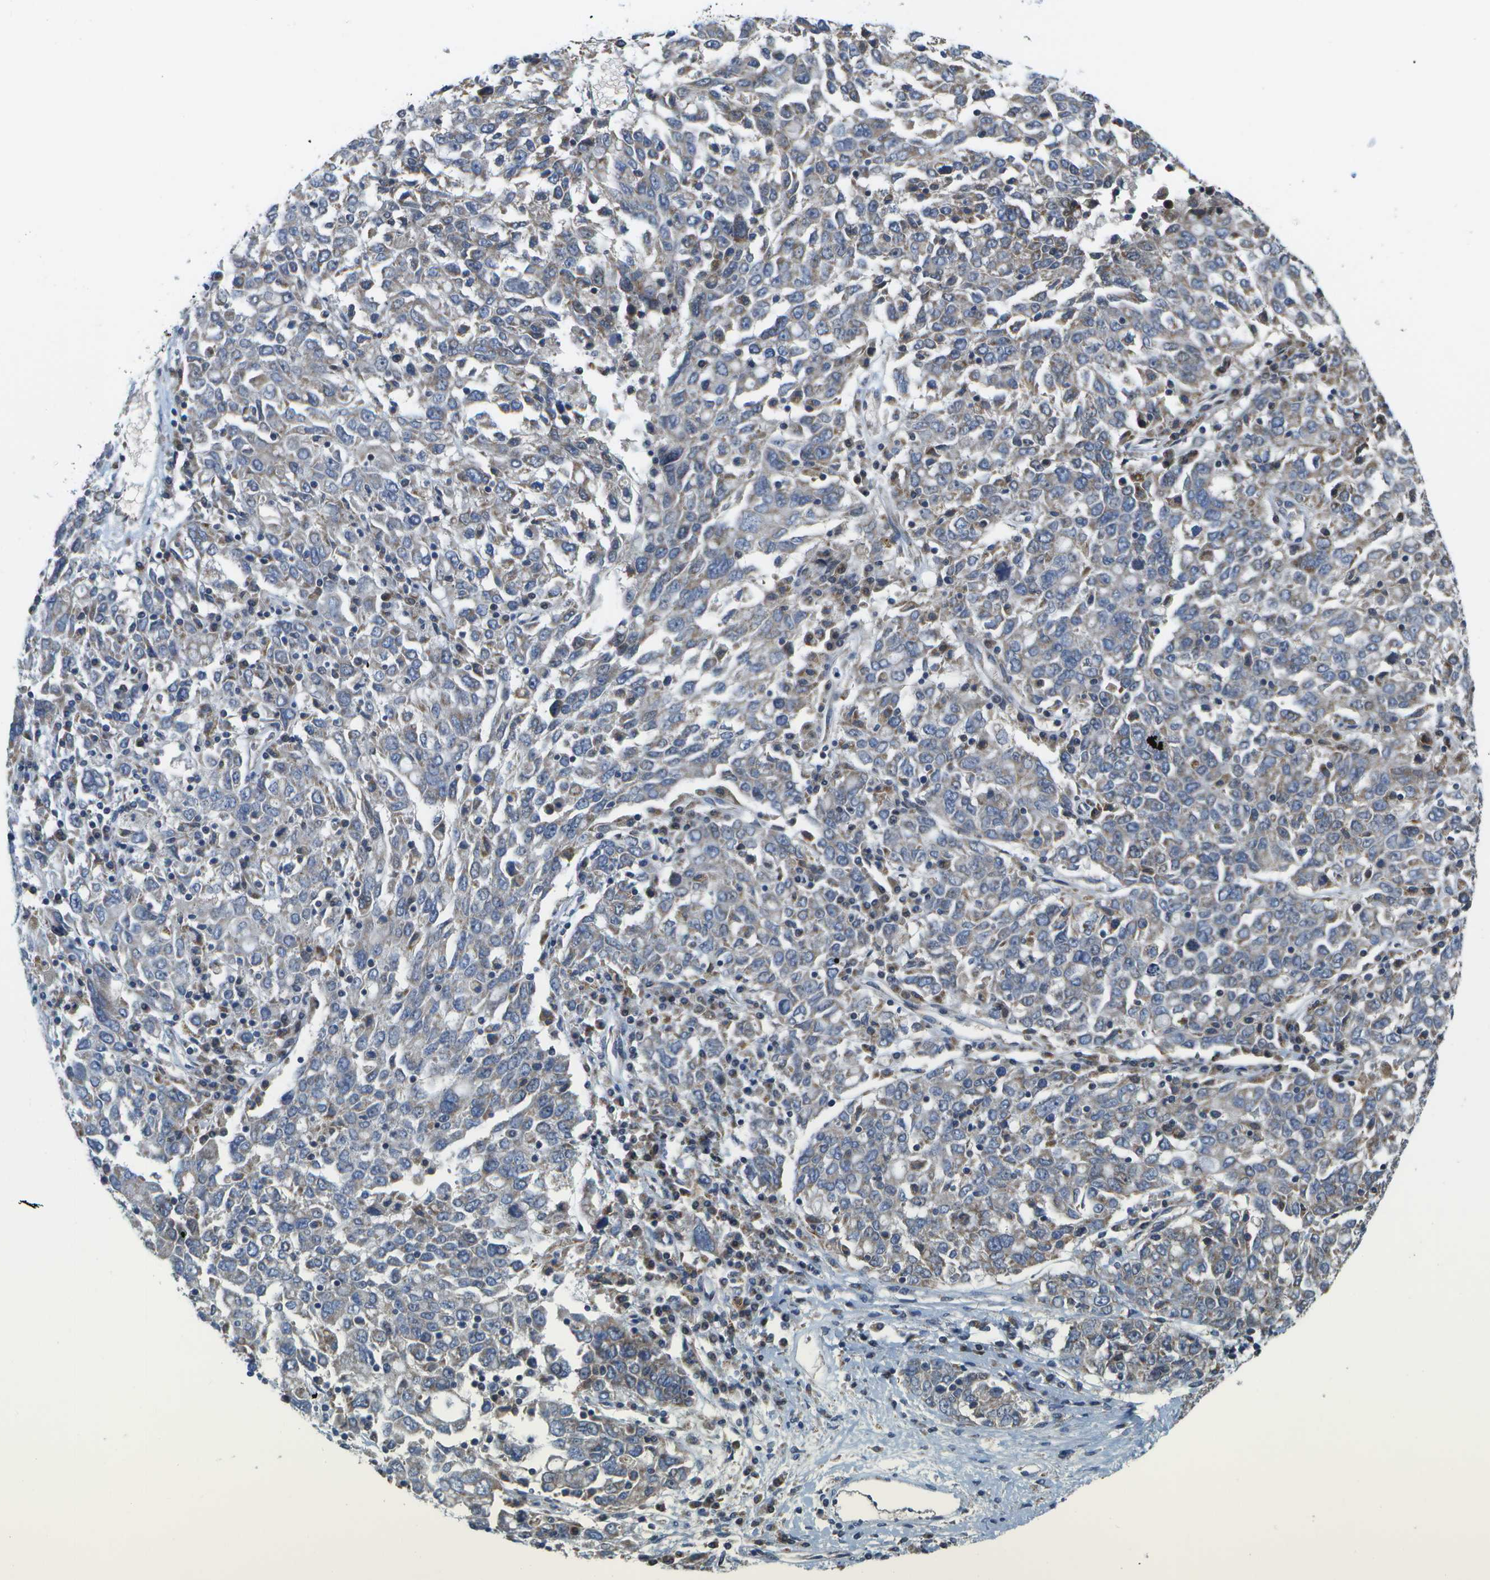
{"staining": {"intensity": "weak", "quantity": "<25%", "location": "cytoplasmic/membranous"}, "tissue": "ovarian cancer", "cell_type": "Tumor cells", "image_type": "cancer", "snomed": [{"axis": "morphology", "description": "Carcinoma, endometroid"}, {"axis": "topography", "description": "Ovary"}], "caption": "This is a photomicrograph of IHC staining of ovarian cancer (endometroid carcinoma), which shows no expression in tumor cells. The staining was performed using DAB (3,3'-diaminobenzidine) to visualize the protein expression in brown, while the nuclei were stained in blue with hematoxylin (Magnification: 20x).", "gene": "HADHA", "patient": {"sex": "female", "age": 62}}